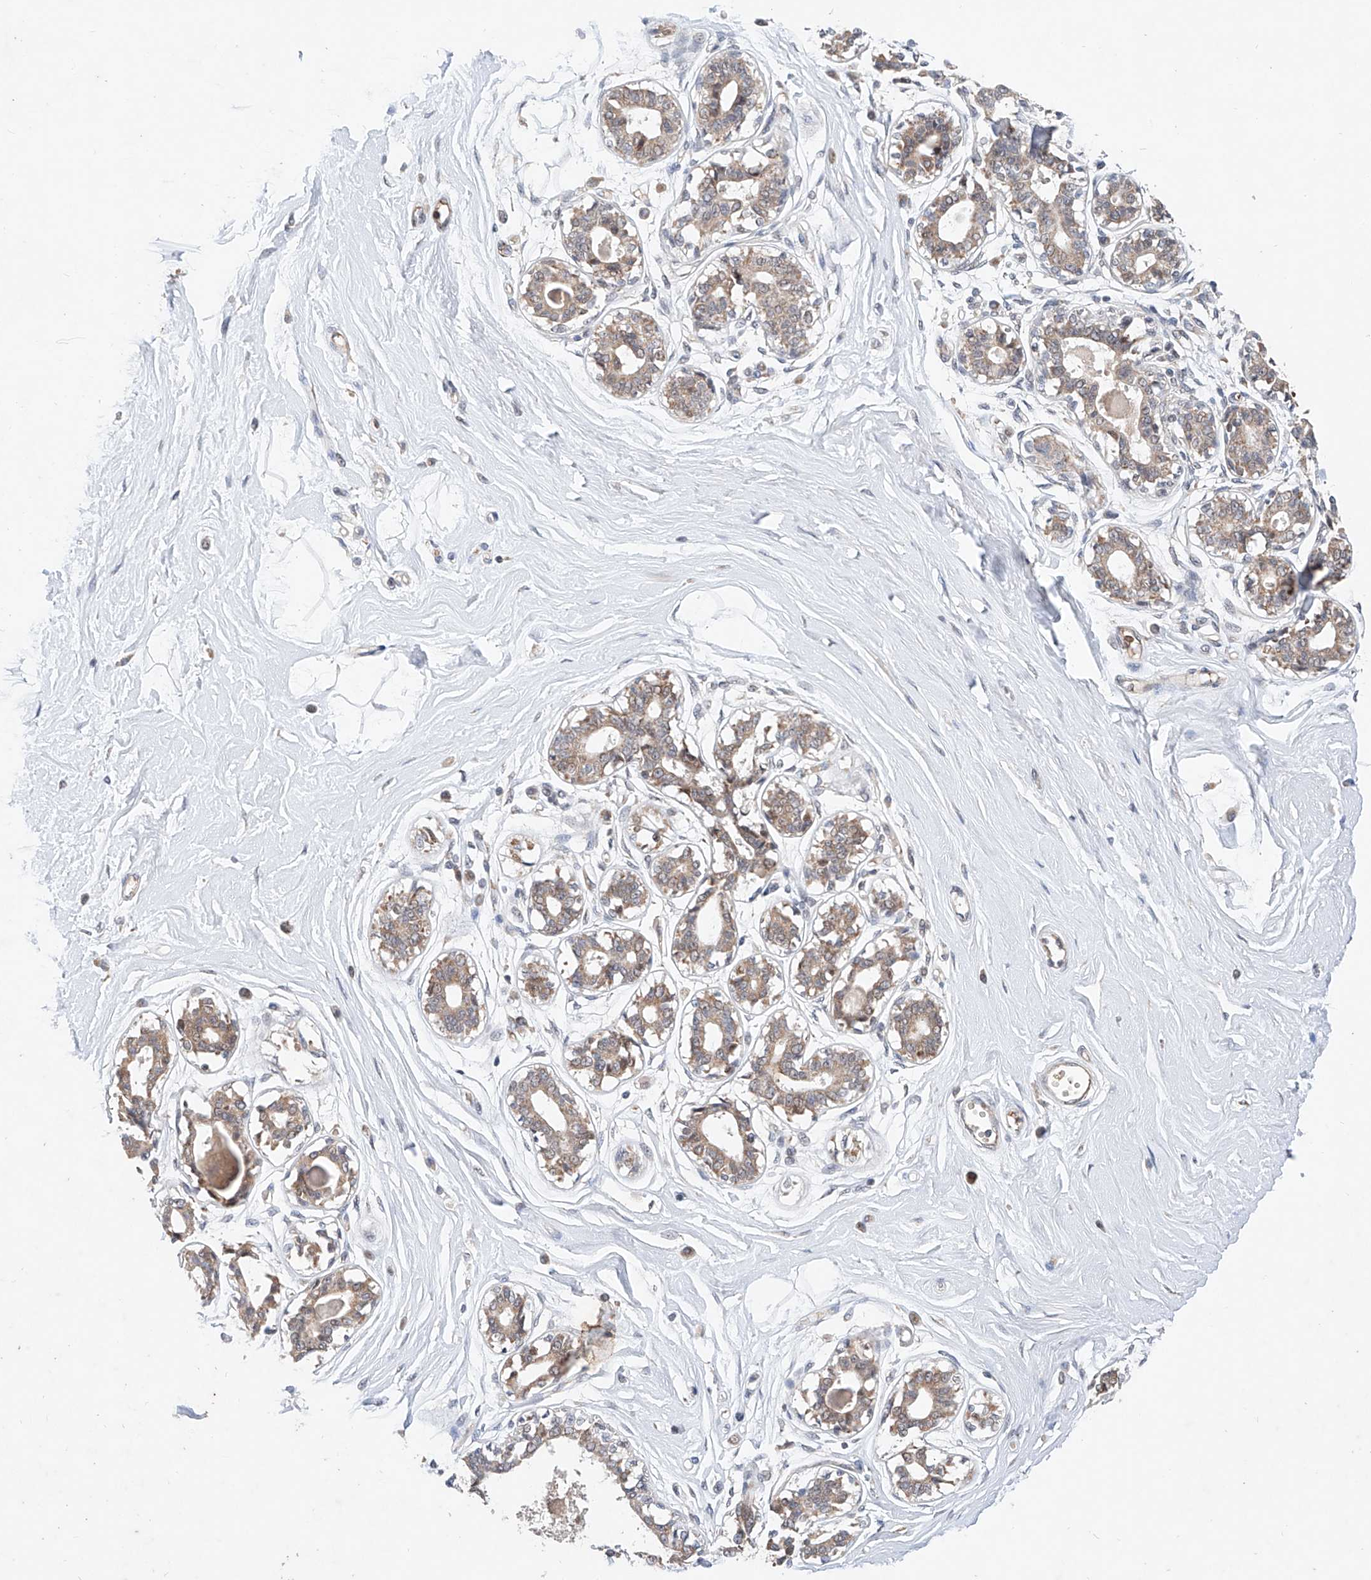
{"staining": {"intensity": "negative", "quantity": "none", "location": "none"}, "tissue": "breast", "cell_type": "Adipocytes", "image_type": "normal", "snomed": [{"axis": "morphology", "description": "Normal tissue, NOS"}, {"axis": "topography", "description": "Breast"}], "caption": "DAB immunohistochemical staining of unremarkable human breast reveals no significant expression in adipocytes. (Immunohistochemistry (ihc), brightfield microscopy, high magnification).", "gene": "FASTK", "patient": {"sex": "female", "age": 45}}